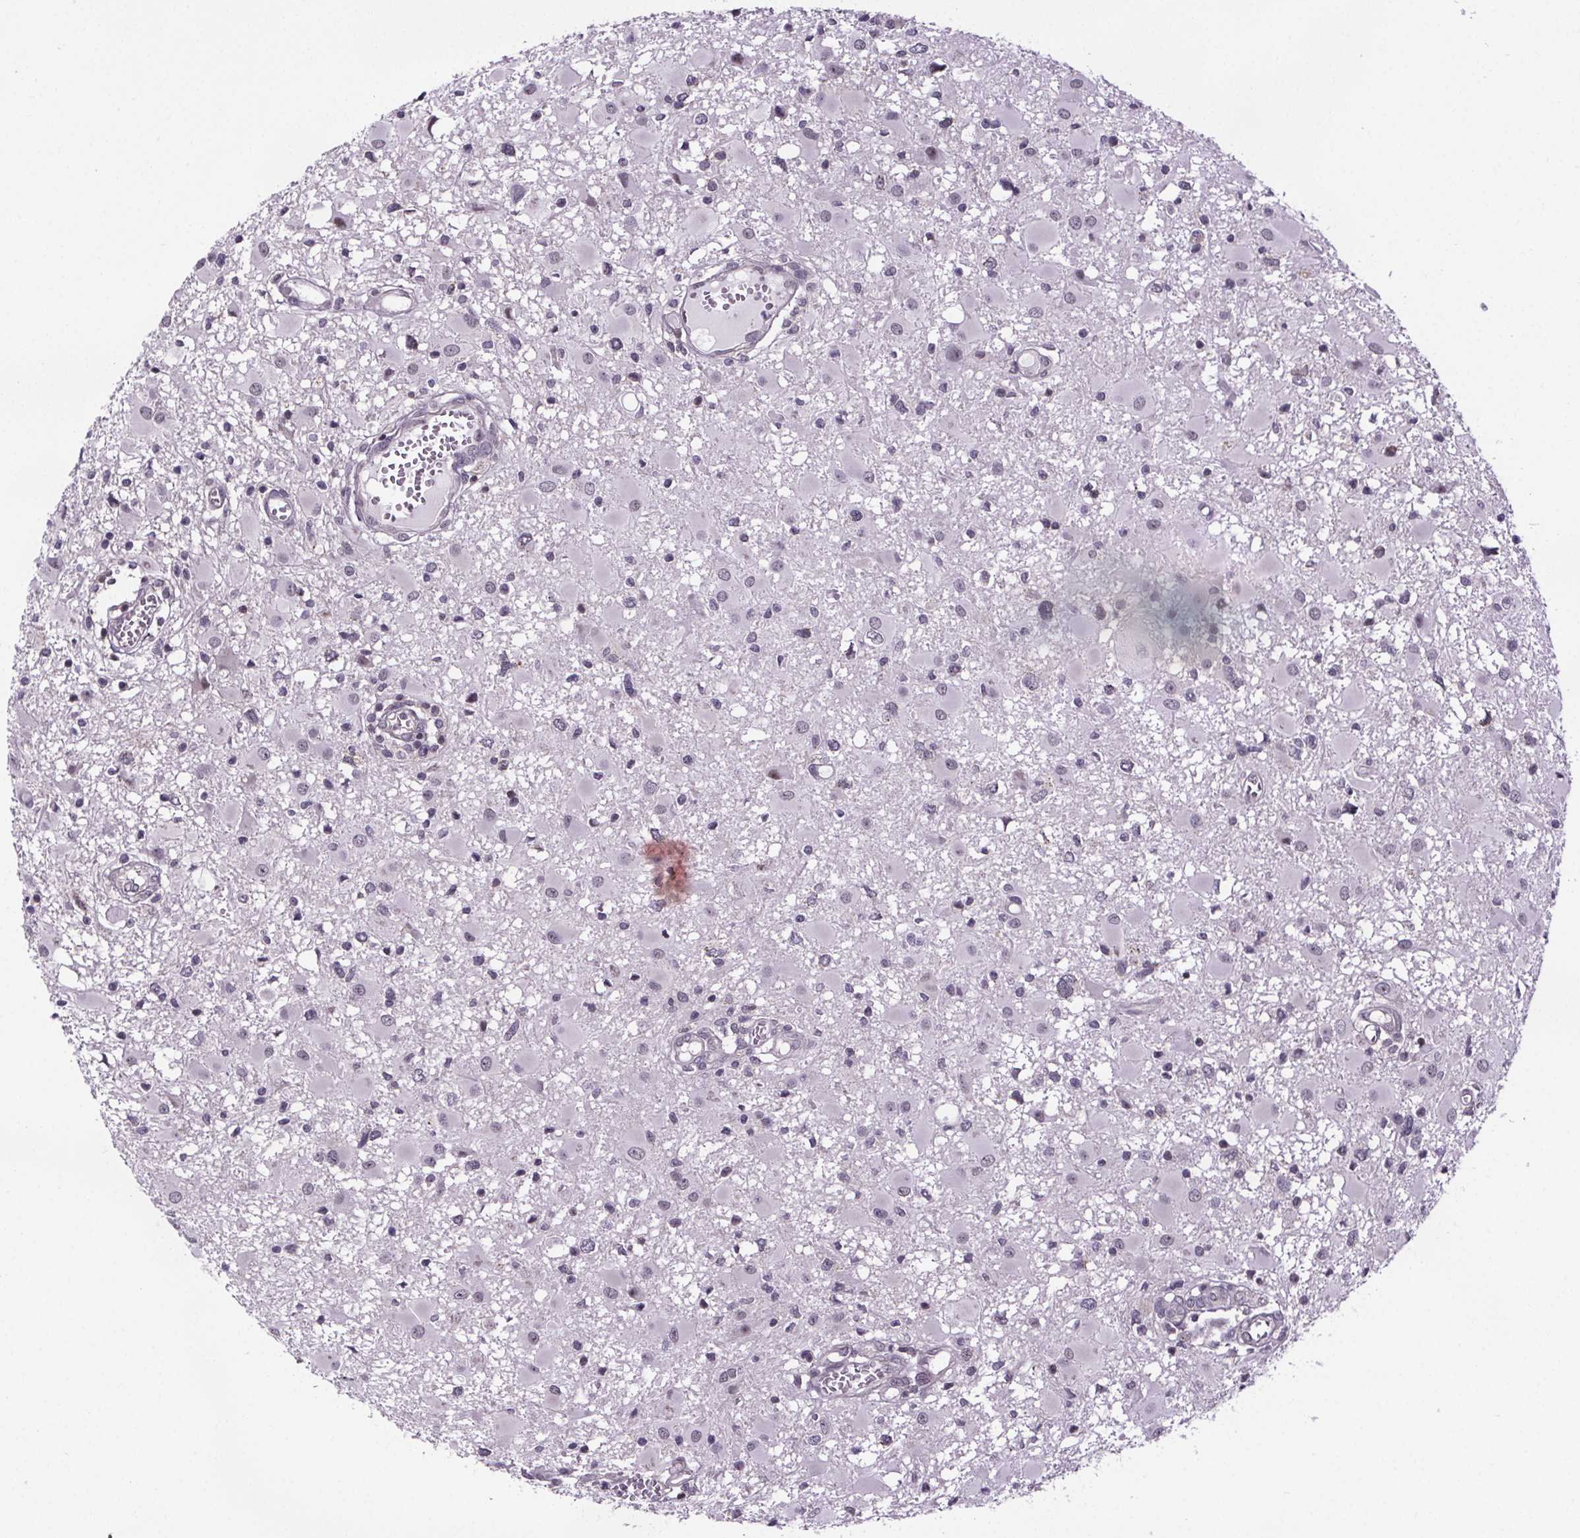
{"staining": {"intensity": "negative", "quantity": "none", "location": "none"}, "tissue": "glioma", "cell_type": "Tumor cells", "image_type": "cancer", "snomed": [{"axis": "morphology", "description": "Glioma, malignant, High grade"}, {"axis": "topography", "description": "Brain"}], "caption": "Tumor cells are negative for protein expression in human glioma.", "gene": "TTC12", "patient": {"sex": "male", "age": 54}}